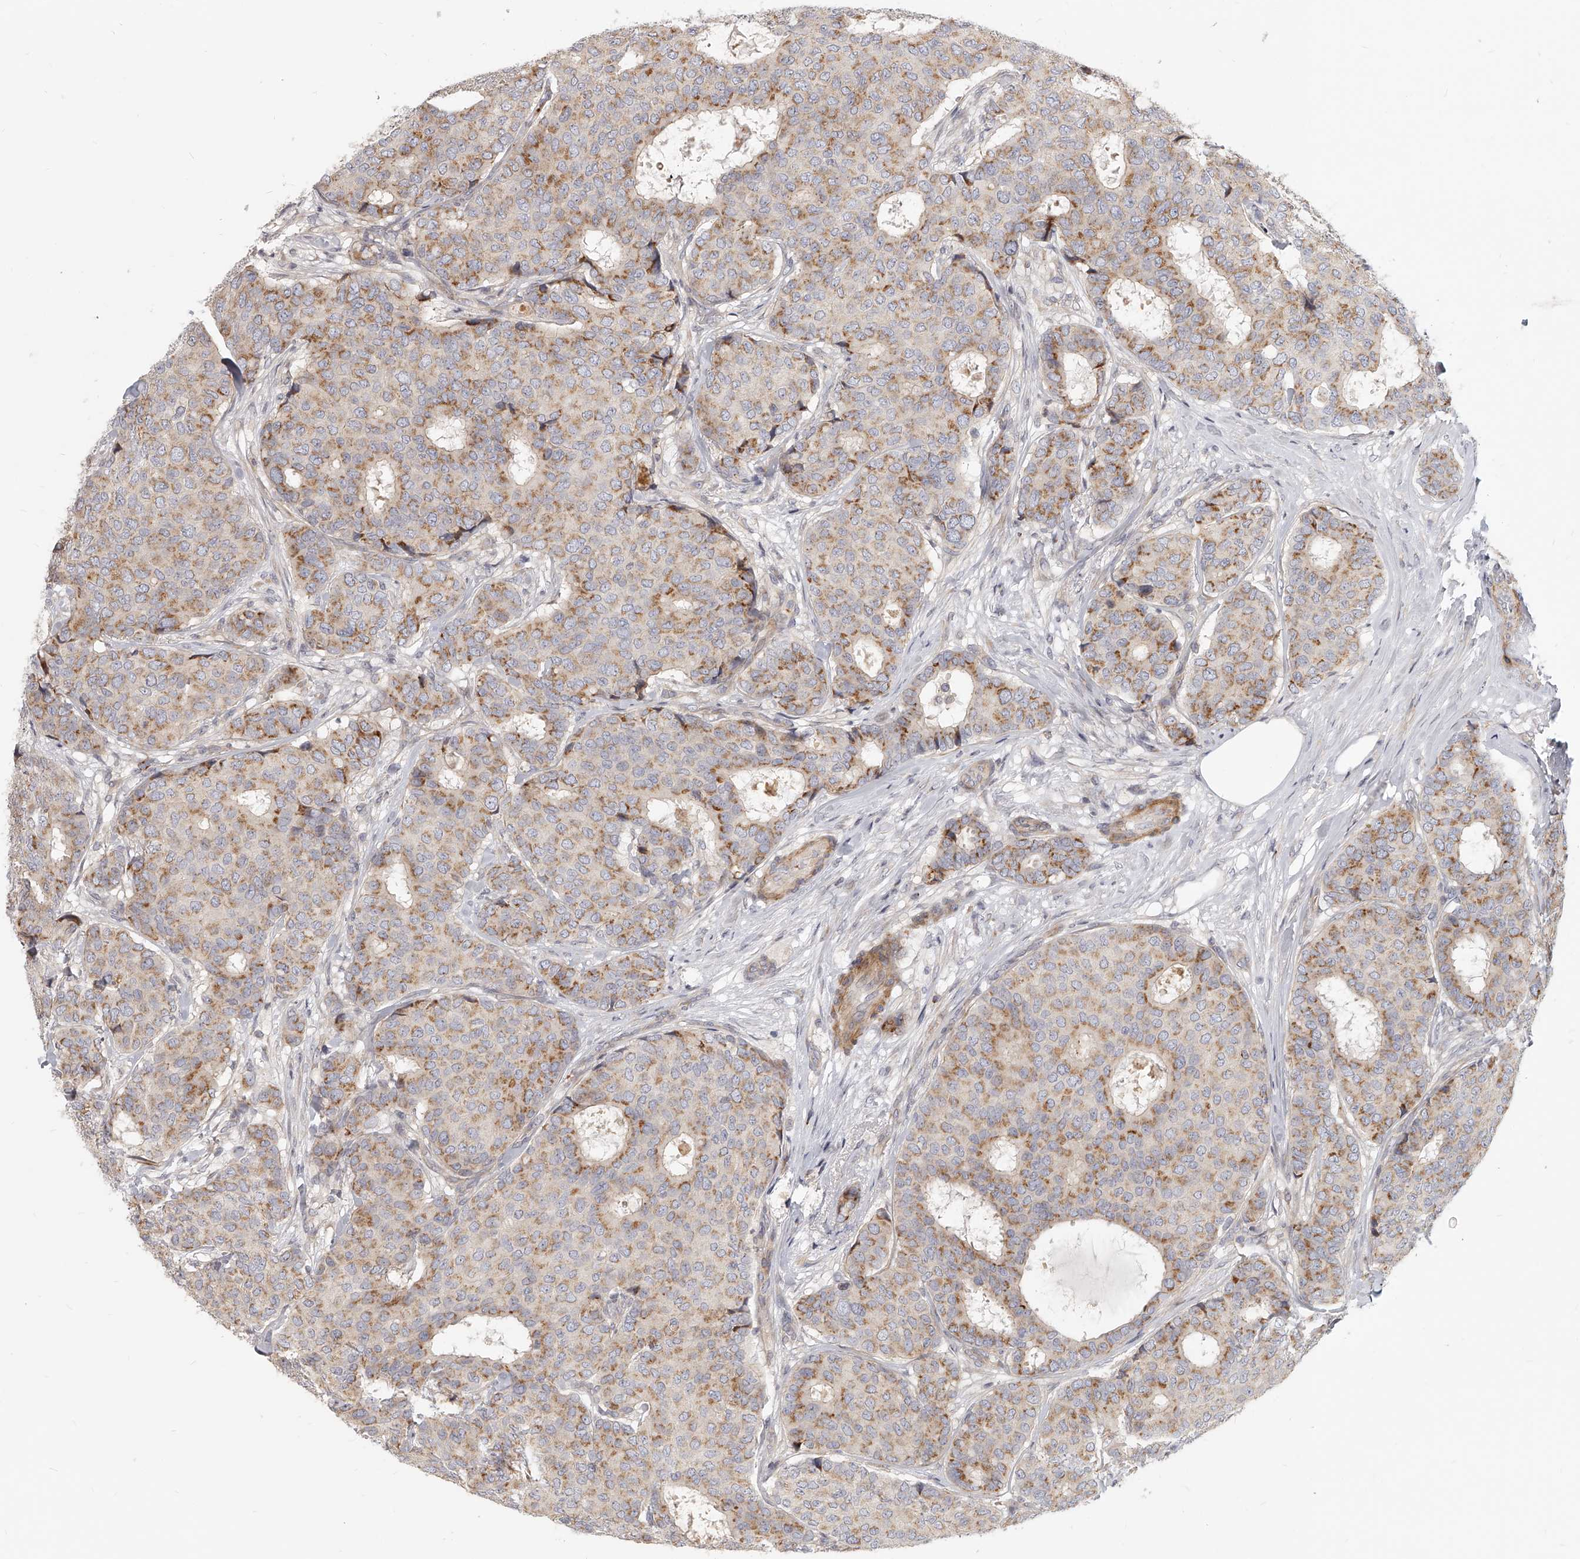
{"staining": {"intensity": "moderate", "quantity": "25%-75%", "location": "cytoplasmic/membranous"}, "tissue": "breast cancer", "cell_type": "Tumor cells", "image_type": "cancer", "snomed": [{"axis": "morphology", "description": "Duct carcinoma"}, {"axis": "topography", "description": "Breast"}], "caption": "Protein staining by immunohistochemistry (IHC) demonstrates moderate cytoplasmic/membranous positivity in about 25%-75% of tumor cells in breast invasive ductal carcinoma.", "gene": "SLC37A1", "patient": {"sex": "female", "age": 75}}